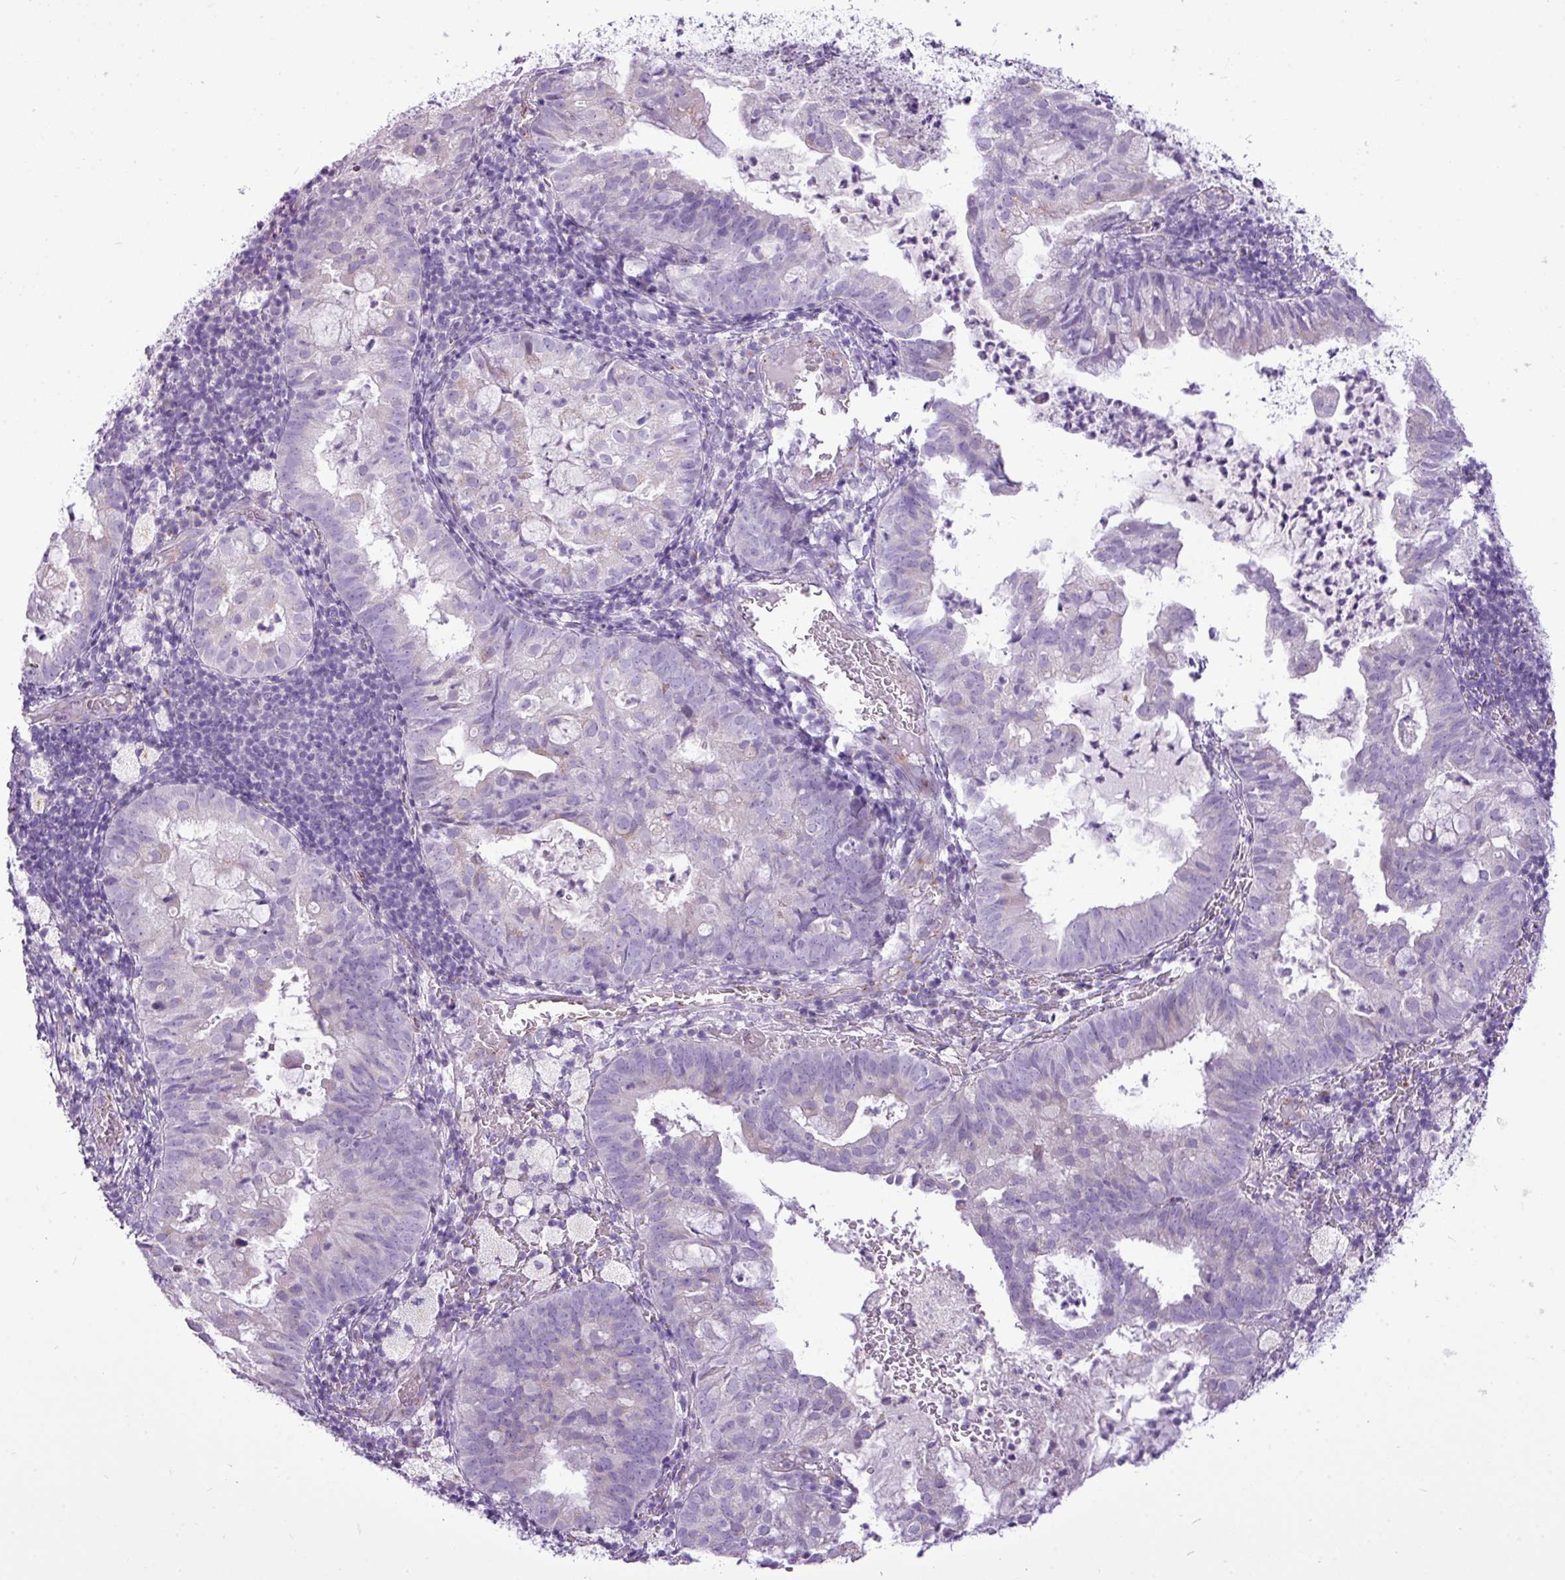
{"staining": {"intensity": "negative", "quantity": "none", "location": "none"}, "tissue": "endometrial cancer", "cell_type": "Tumor cells", "image_type": "cancer", "snomed": [{"axis": "morphology", "description": "Adenocarcinoma, NOS"}, {"axis": "topography", "description": "Endometrium"}], "caption": "Photomicrograph shows no significant protein expression in tumor cells of endometrial cancer (adenocarcinoma).", "gene": "FAM43A", "patient": {"sex": "female", "age": 80}}